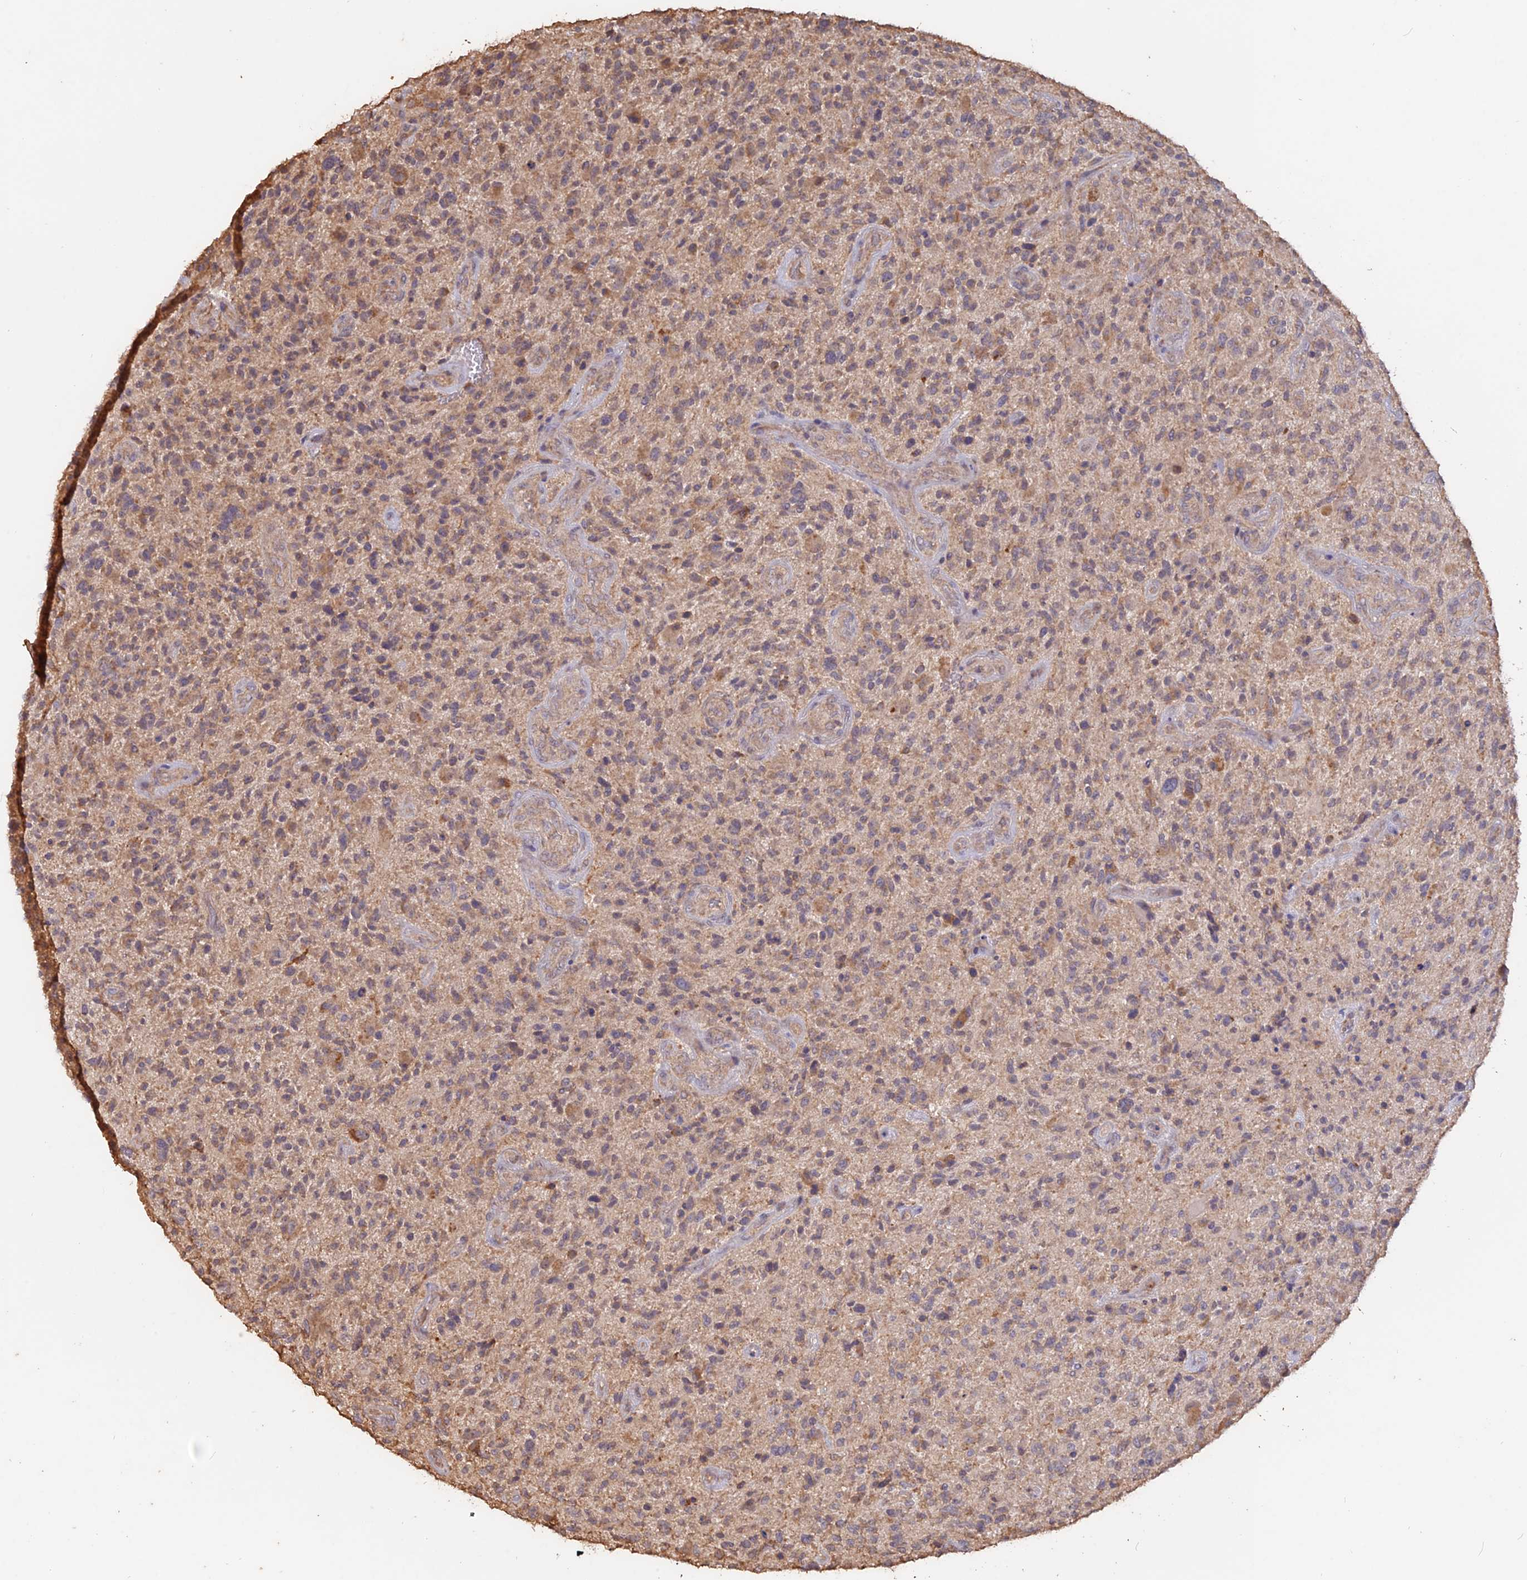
{"staining": {"intensity": "moderate", "quantity": "<25%", "location": "cytoplasmic/membranous"}, "tissue": "glioma", "cell_type": "Tumor cells", "image_type": "cancer", "snomed": [{"axis": "morphology", "description": "Glioma, malignant, High grade"}, {"axis": "topography", "description": "Brain"}], "caption": "Protein expression by IHC reveals moderate cytoplasmic/membranous positivity in about <25% of tumor cells in high-grade glioma (malignant). The staining is performed using DAB brown chromogen to label protein expression. The nuclei are counter-stained blue using hematoxylin.", "gene": "LAYN", "patient": {"sex": "male", "age": 47}}